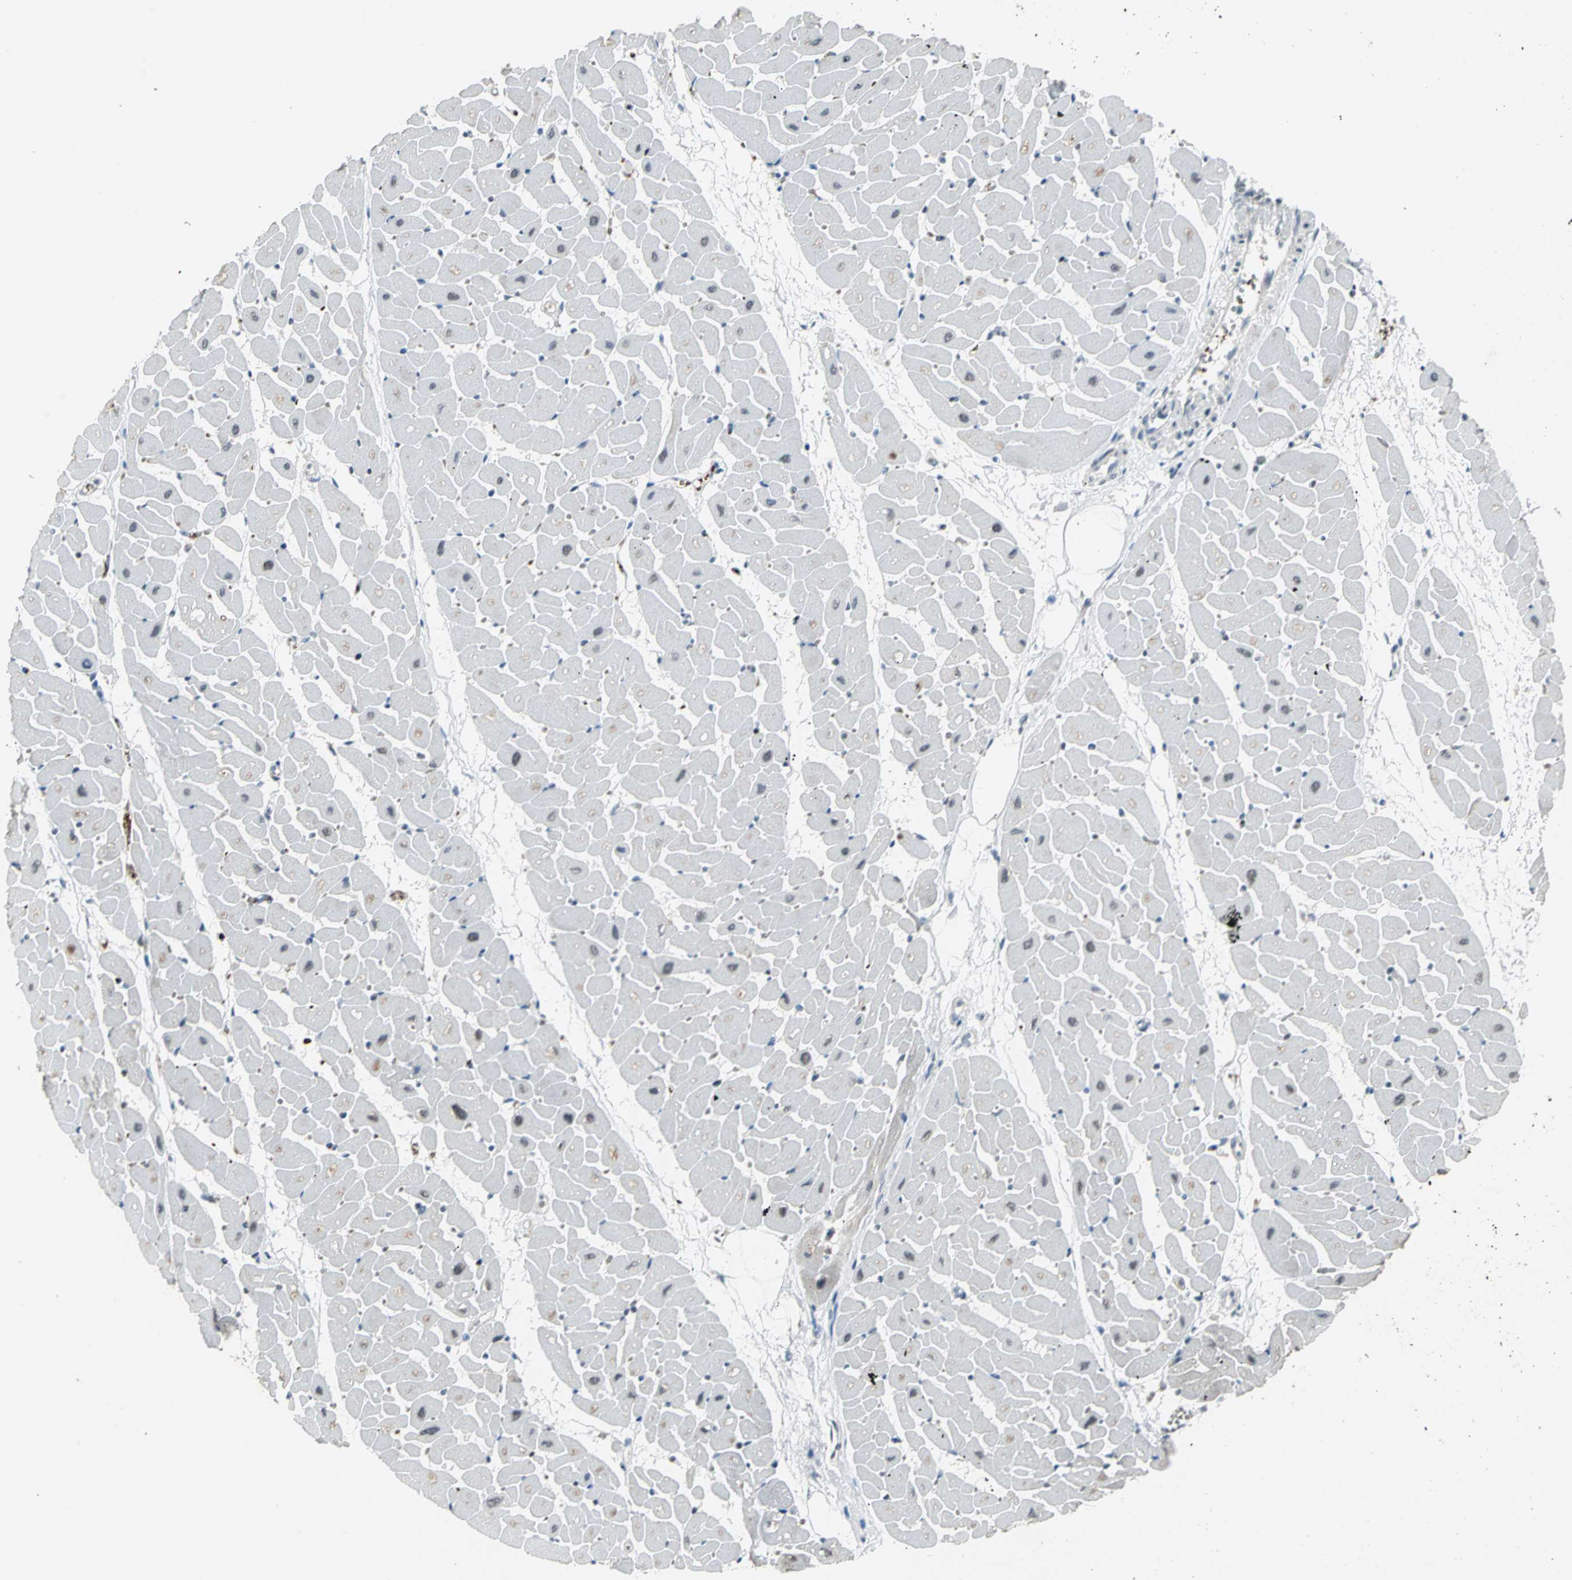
{"staining": {"intensity": "weak", "quantity": "<25%", "location": "nuclear"}, "tissue": "heart muscle", "cell_type": "Cardiomyocytes", "image_type": "normal", "snomed": [{"axis": "morphology", "description": "Normal tissue, NOS"}, {"axis": "topography", "description": "Heart"}], "caption": "Histopathology image shows no significant protein expression in cardiomyocytes of benign heart muscle. (IHC, brightfield microscopy, high magnification).", "gene": "GLI3", "patient": {"sex": "female", "age": 19}}